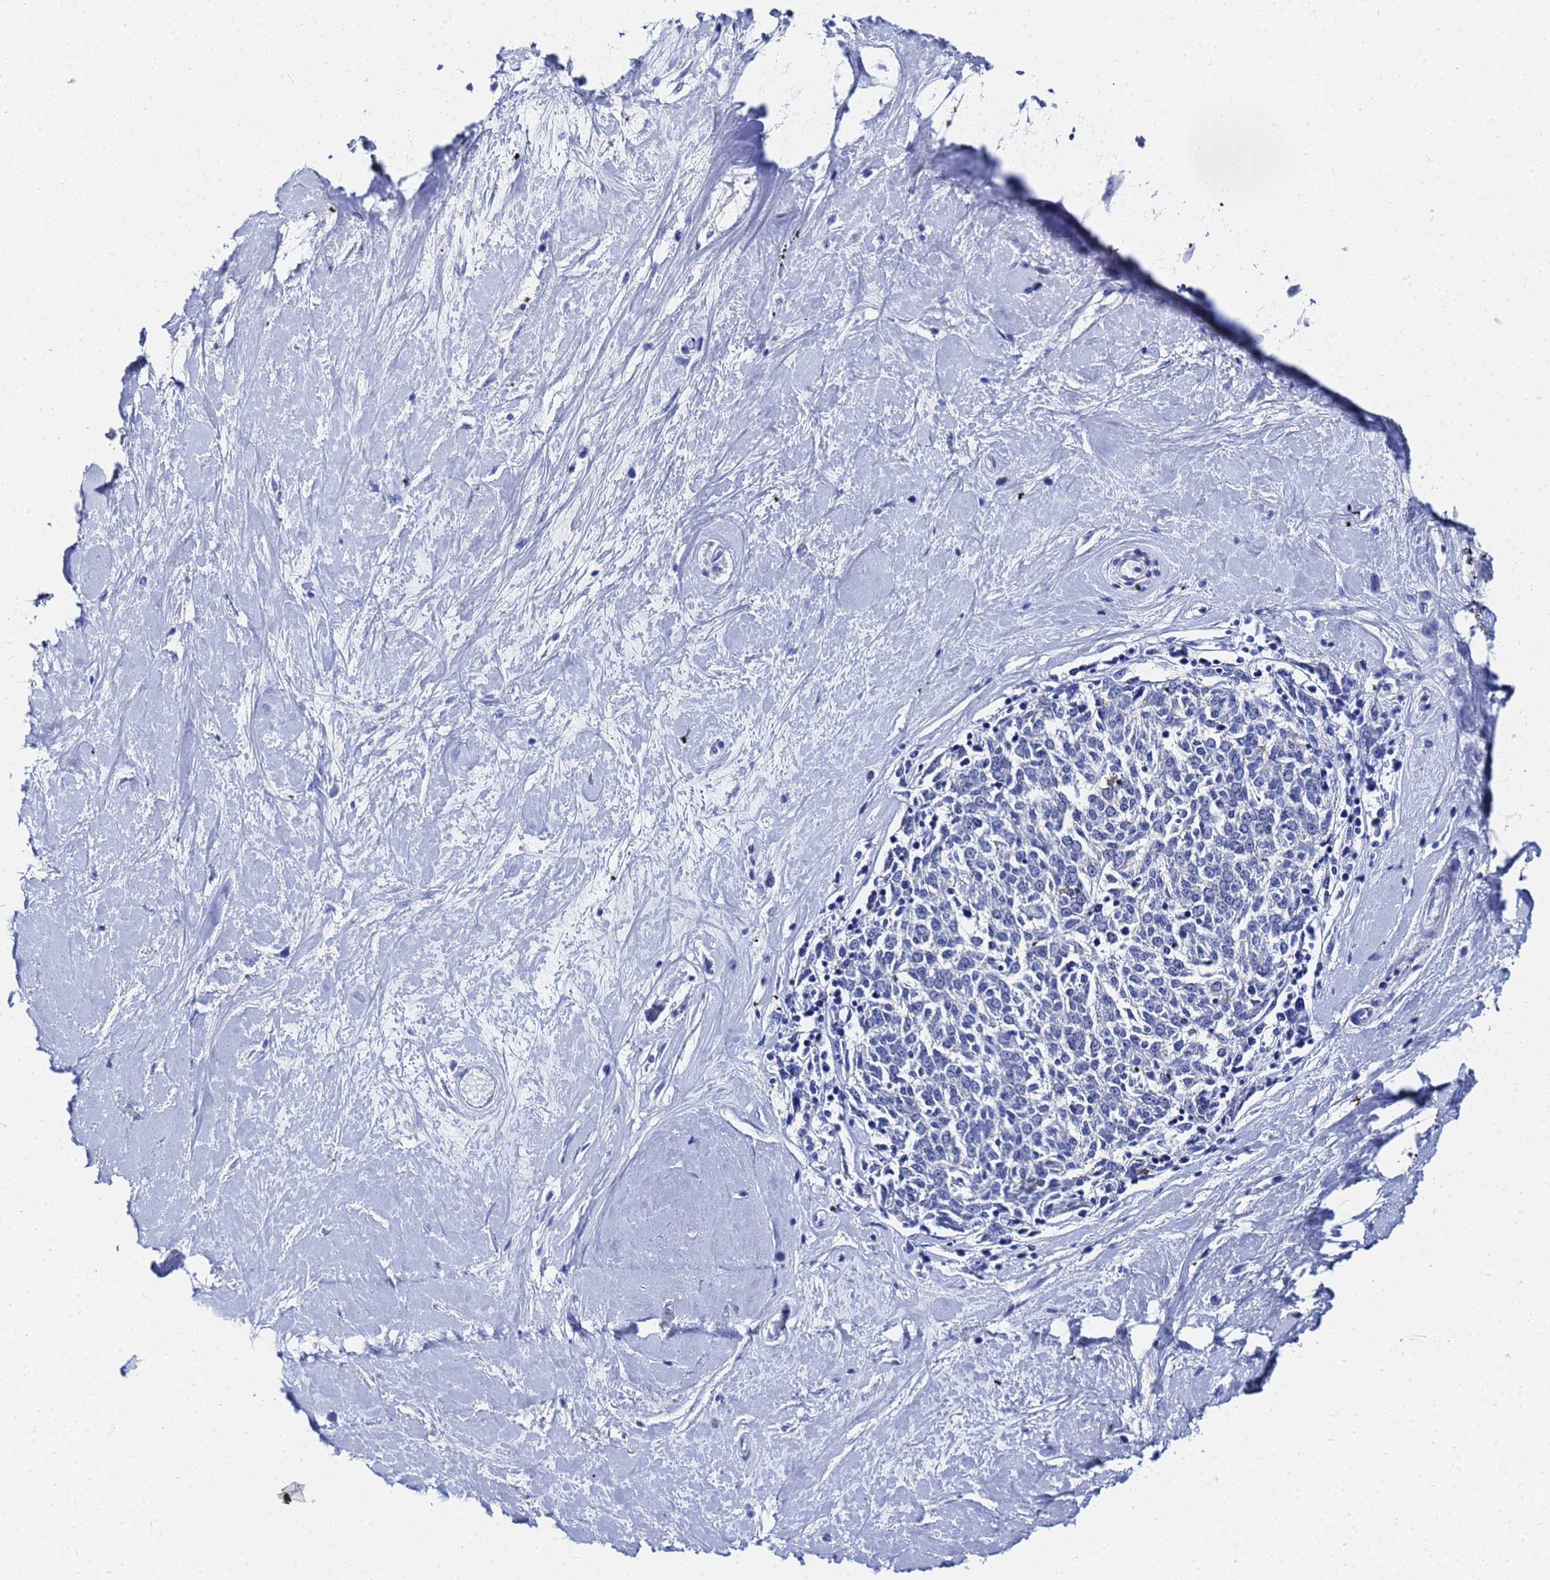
{"staining": {"intensity": "negative", "quantity": "none", "location": "none"}, "tissue": "melanoma", "cell_type": "Tumor cells", "image_type": "cancer", "snomed": [{"axis": "morphology", "description": "Malignant melanoma, NOS"}, {"axis": "topography", "description": "Skin"}], "caption": "Protein analysis of melanoma demonstrates no significant staining in tumor cells.", "gene": "GGT1", "patient": {"sex": "female", "age": 72}}